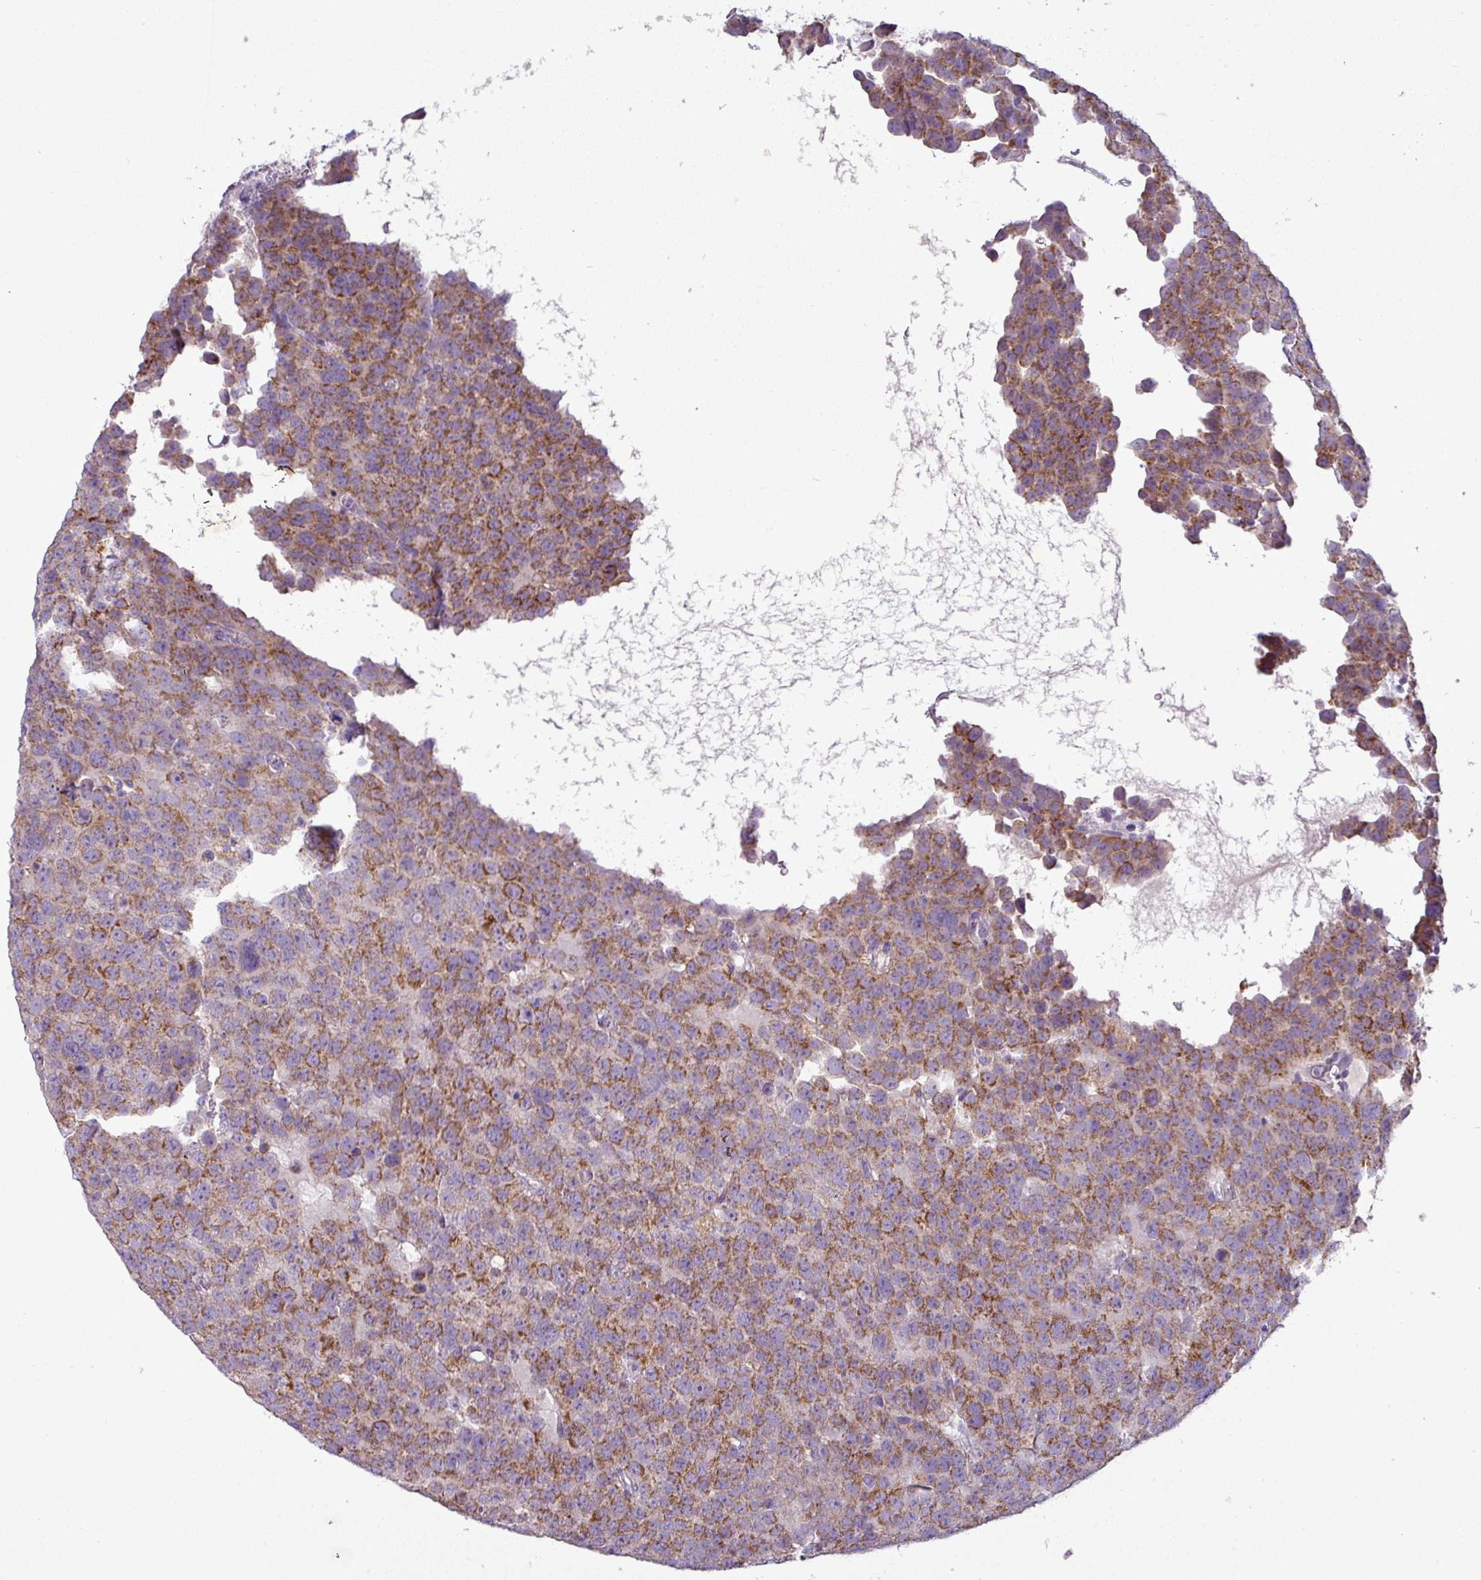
{"staining": {"intensity": "moderate", "quantity": ">75%", "location": "cytoplasmic/membranous"}, "tissue": "testis cancer", "cell_type": "Tumor cells", "image_type": "cancer", "snomed": [{"axis": "morphology", "description": "Seminoma, NOS"}, {"axis": "topography", "description": "Testis"}], "caption": "Human testis cancer (seminoma) stained for a protein (brown) exhibits moderate cytoplasmic/membranous positive positivity in about >75% of tumor cells.", "gene": "PNMA6A", "patient": {"sex": "male", "age": 71}}